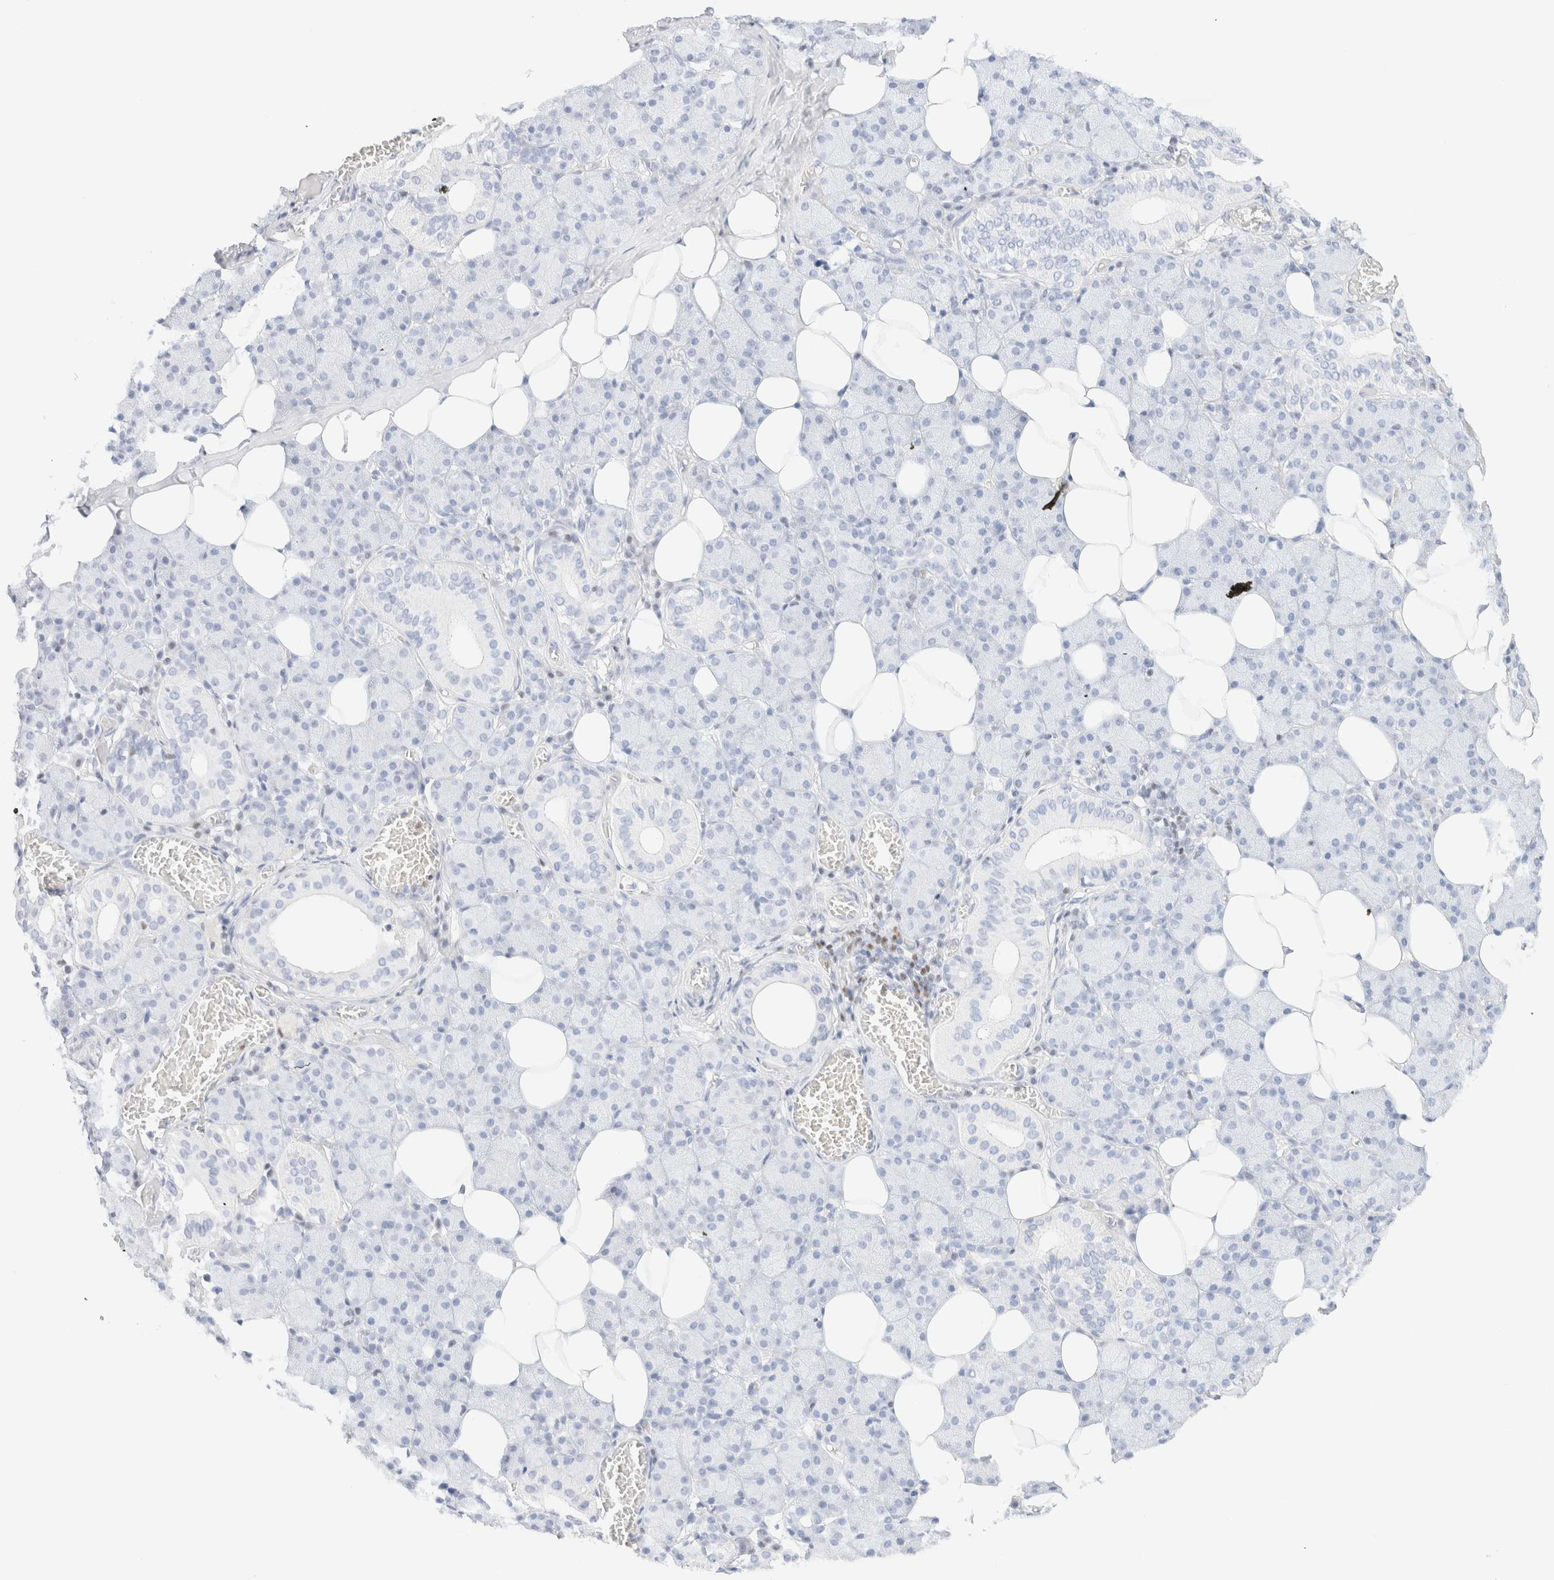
{"staining": {"intensity": "negative", "quantity": "none", "location": "none"}, "tissue": "salivary gland", "cell_type": "Glandular cells", "image_type": "normal", "snomed": [{"axis": "morphology", "description": "Normal tissue, NOS"}, {"axis": "topography", "description": "Salivary gland"}], "caption": "DAB (3,3'-diaminobenzidine) immunohistochemical staining of benign human salivary gland reveals no significant expression in glandular cells.", "gene": "IKZF3", "patient": {"sex": "female", "age": 33}}